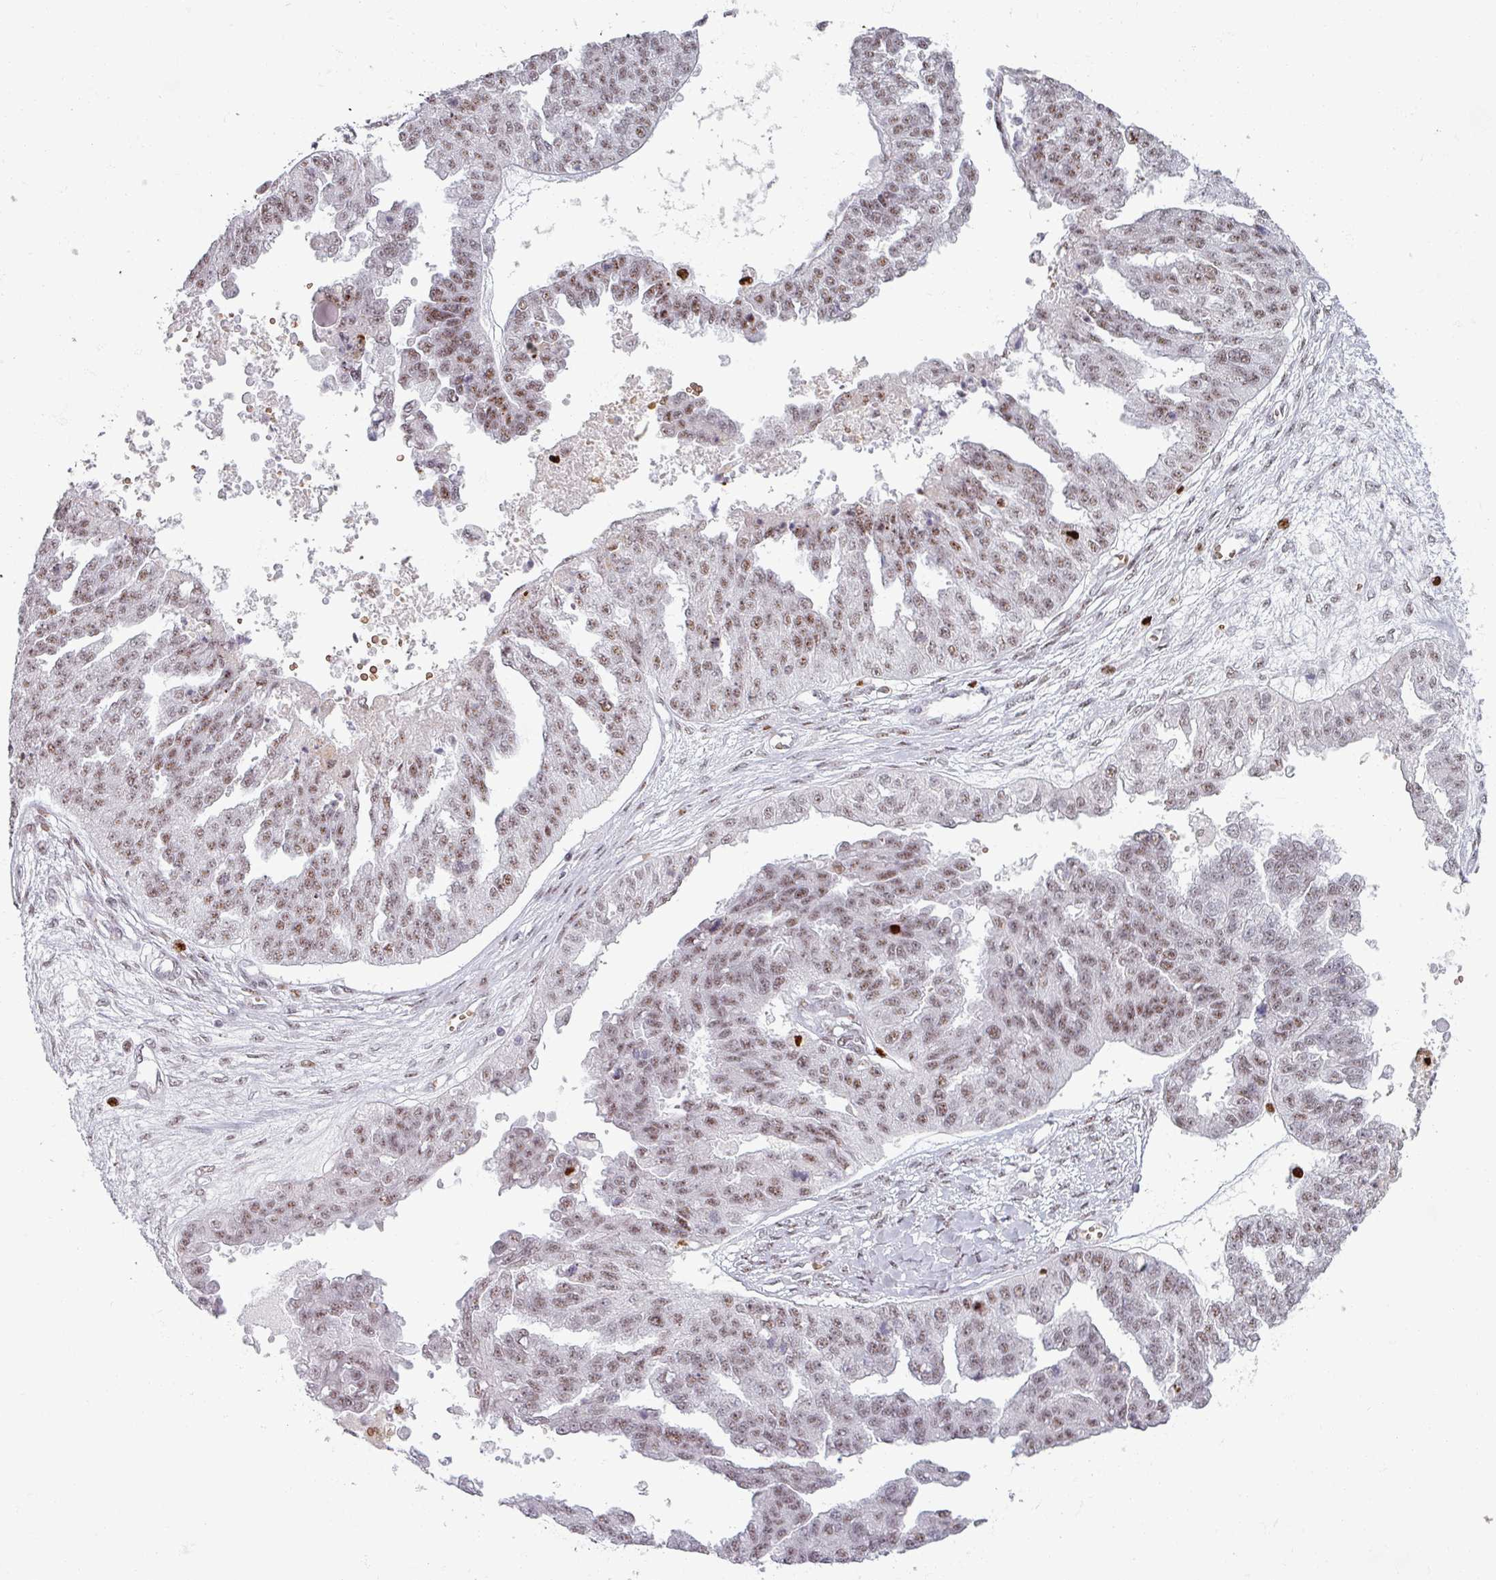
{"staining": {"intensity": "moderate", "quantity": ">75%", "location": "nuclear"}, "tissue": "ovarian cancer", "cell_type": "Tumor cells", "image_type": "cancer", "snomed": [{"axis": "morphology", "description": "Cystadenocarcinoma, serous, NOS"}, {"axis": "topography", "description": "Ovary"}], "caption": "Approximately >75% of tumor cells in ovarian cancer display moderate nuclear protein positivity as visualized by brown immunohistochemical staining.", "gene": "NCOR1", "patient": {"sex": "female", "age": 58}}